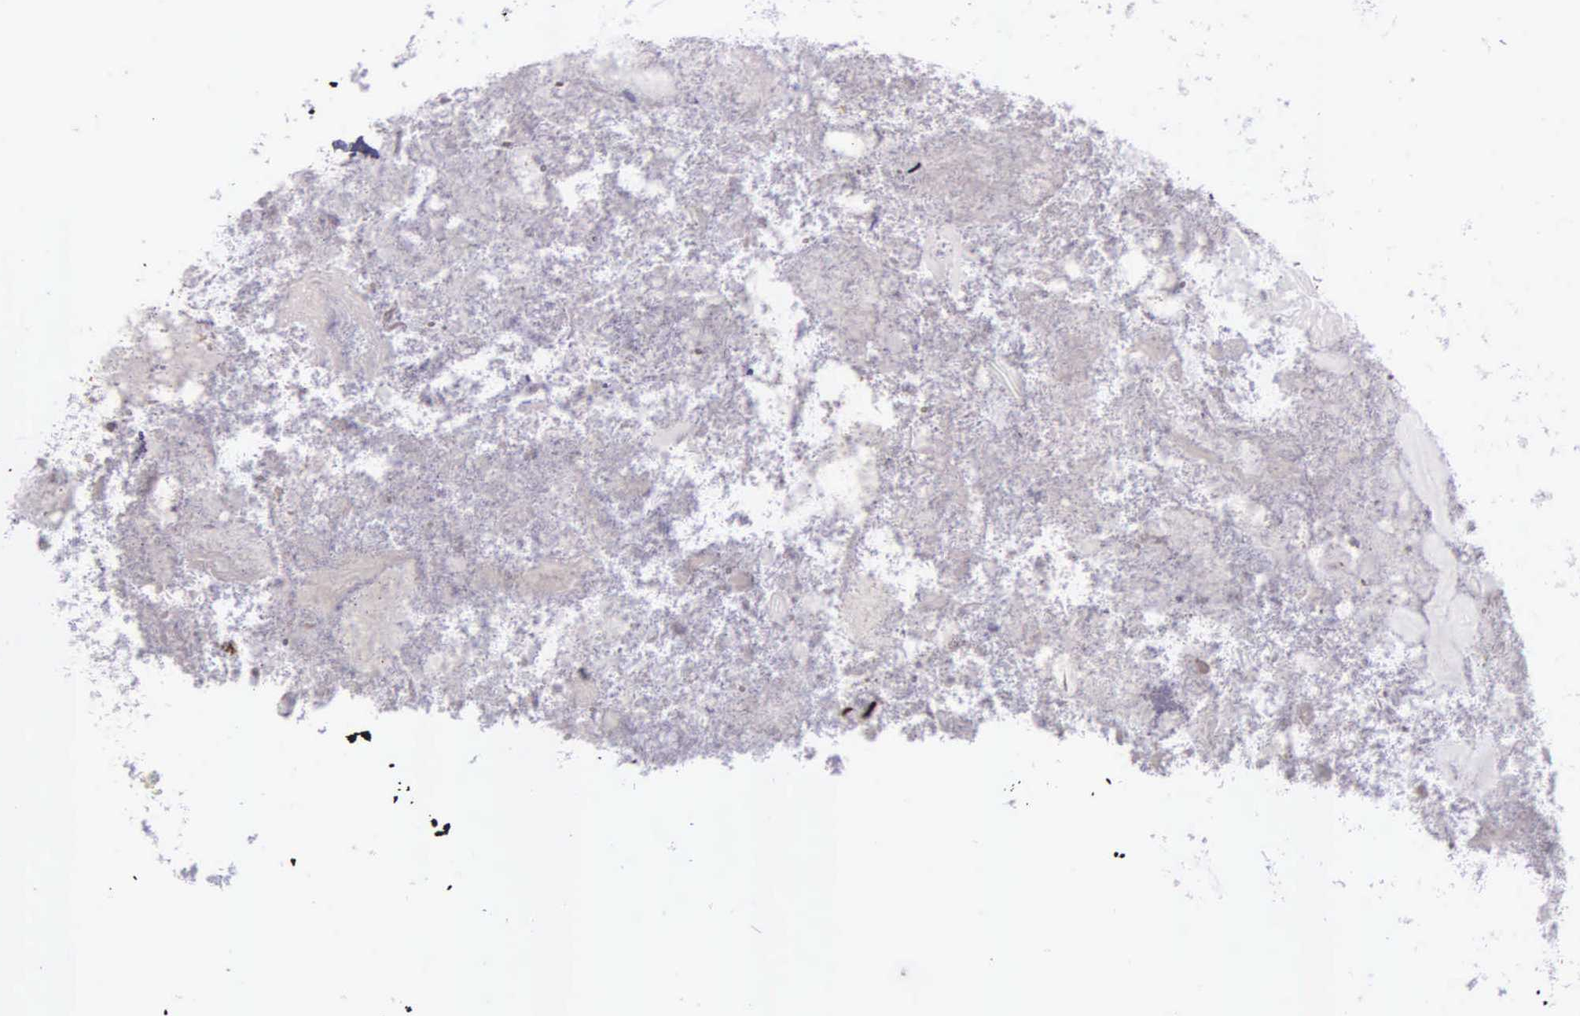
{"staining": {"intensity": "strong", "quantity": ">75%", "location": "nuclear"}, "tissue": "appendix", "cell_type": "Glandular cells", "image_type": "normal", "snomed": [{"axis": "morphology", "description": "Normal tissue, NOS"}, {"axis": "topography", "description": "Appendix"}], "caption": "Appendix stained for a protein (brown) shows strong nuclear positive expression in approximately >75% of glandular cells.", "gene": "H1", "patient": {"sex": "female", "age": 82}}